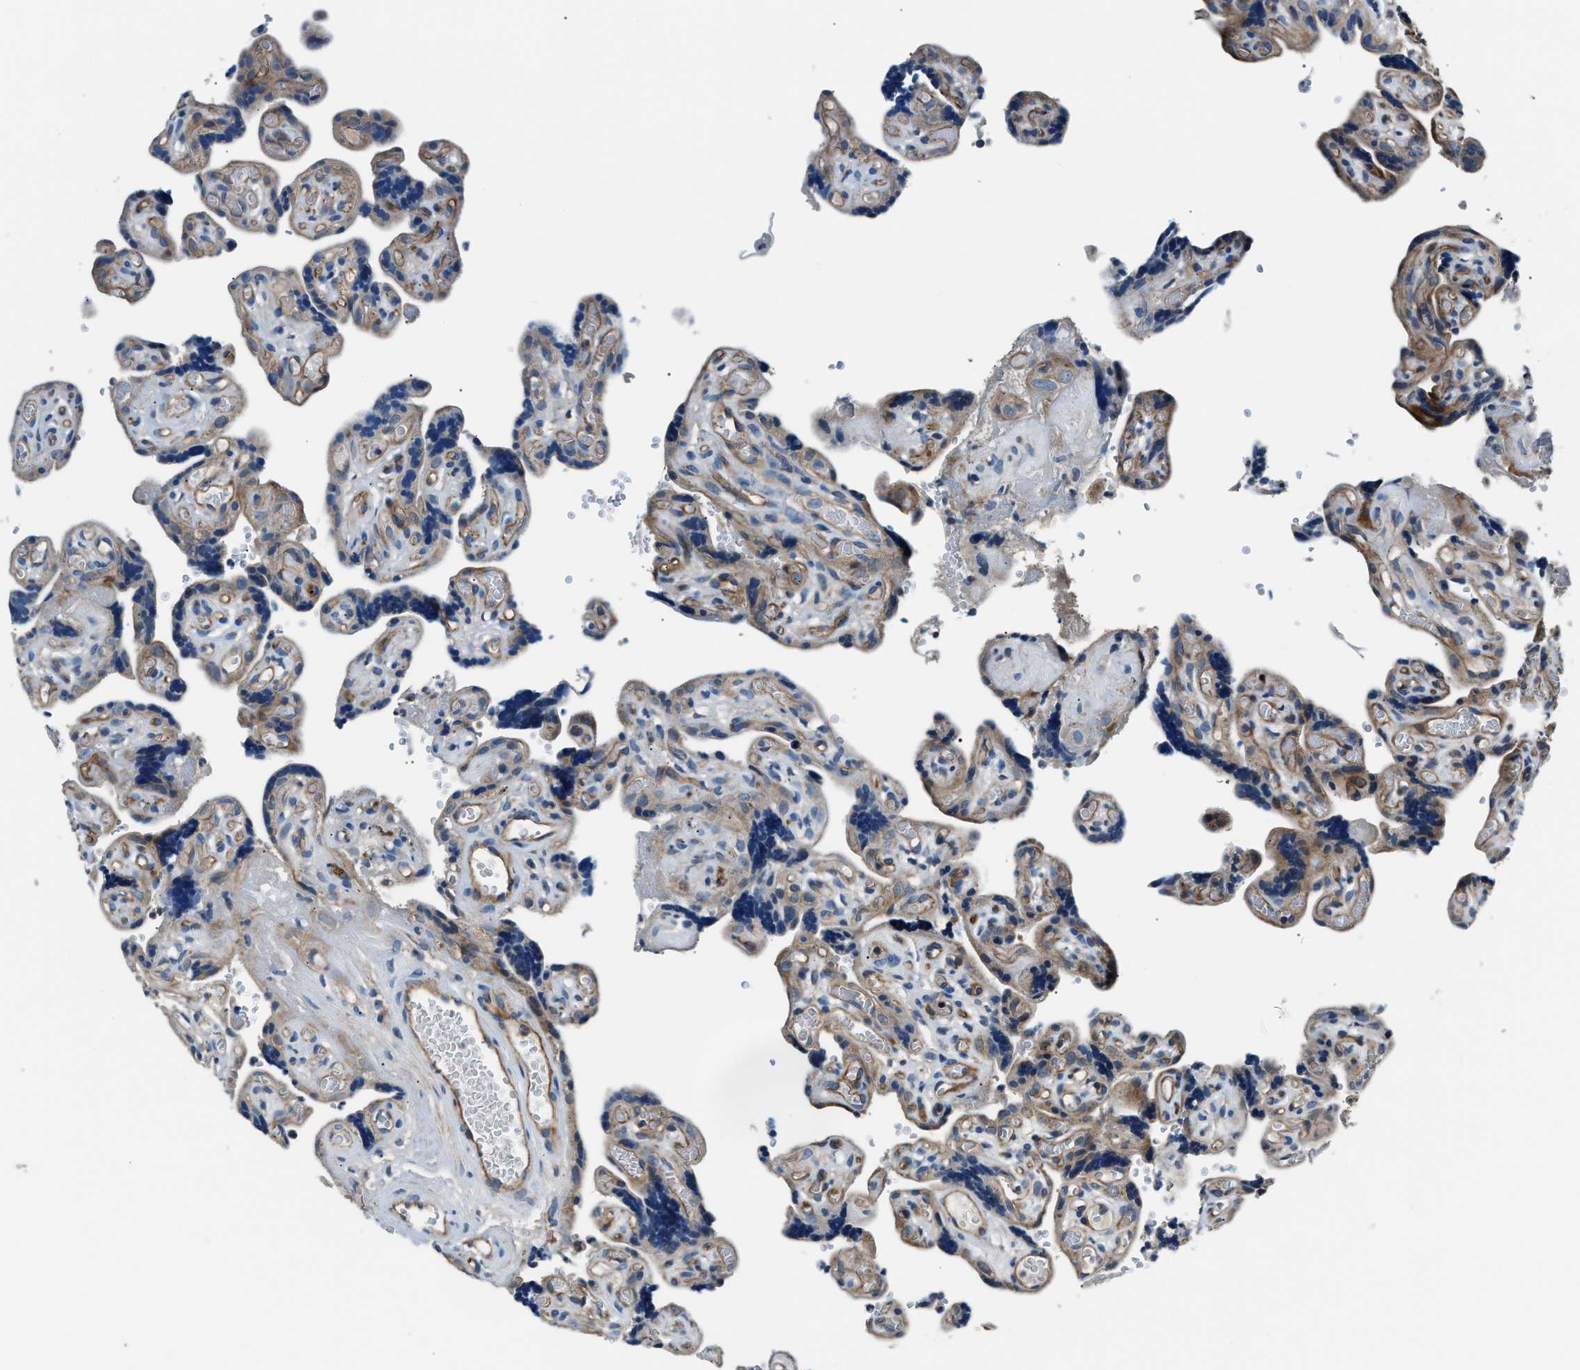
{"staining": {"intensity": "negative", "quantity": "none", "location": "none"}, "tissue": "placenta", "cell_type": "Decidual cells", "image_type": "normal", "snomed": [{"axis": "morphology", "description": "Normal tissue, NOS"}, {"axis": "topography", "description": "Placenta"}], "caption": "Immunohistochemical staining of unremarkable placenta demonstrates no significant positivity in decidual cells.", "gene": "ENSG00000281039", "patient": {"sex": "female", "age": 30}}